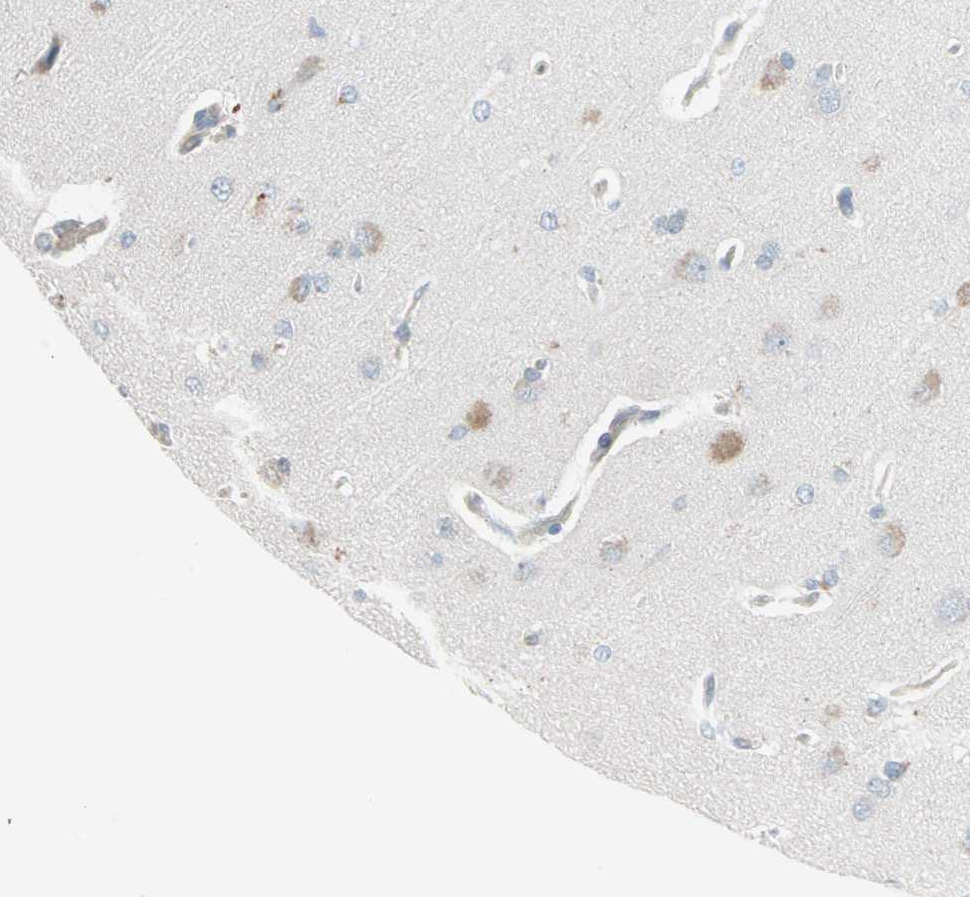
{"staining": {"intensity": "negative", "quantity": "none", "location": "none"}, "tissue": "cerebral cortex", "cell_type": "Endothelial cells", "image_type": "normal", "snomed": [{"axis": "morphology", "description": "Normal tissue, NOS"}, {"axis": "topography", "description": "Cerebral cortex"}], "caption": "This is an immunohistochemistry (IHC) photomicrograph of normal cerebral cortex. There is no positivity in endothelial cells.", "gene": "CAND2", "patient": {"sex": "male", "age": 62}}